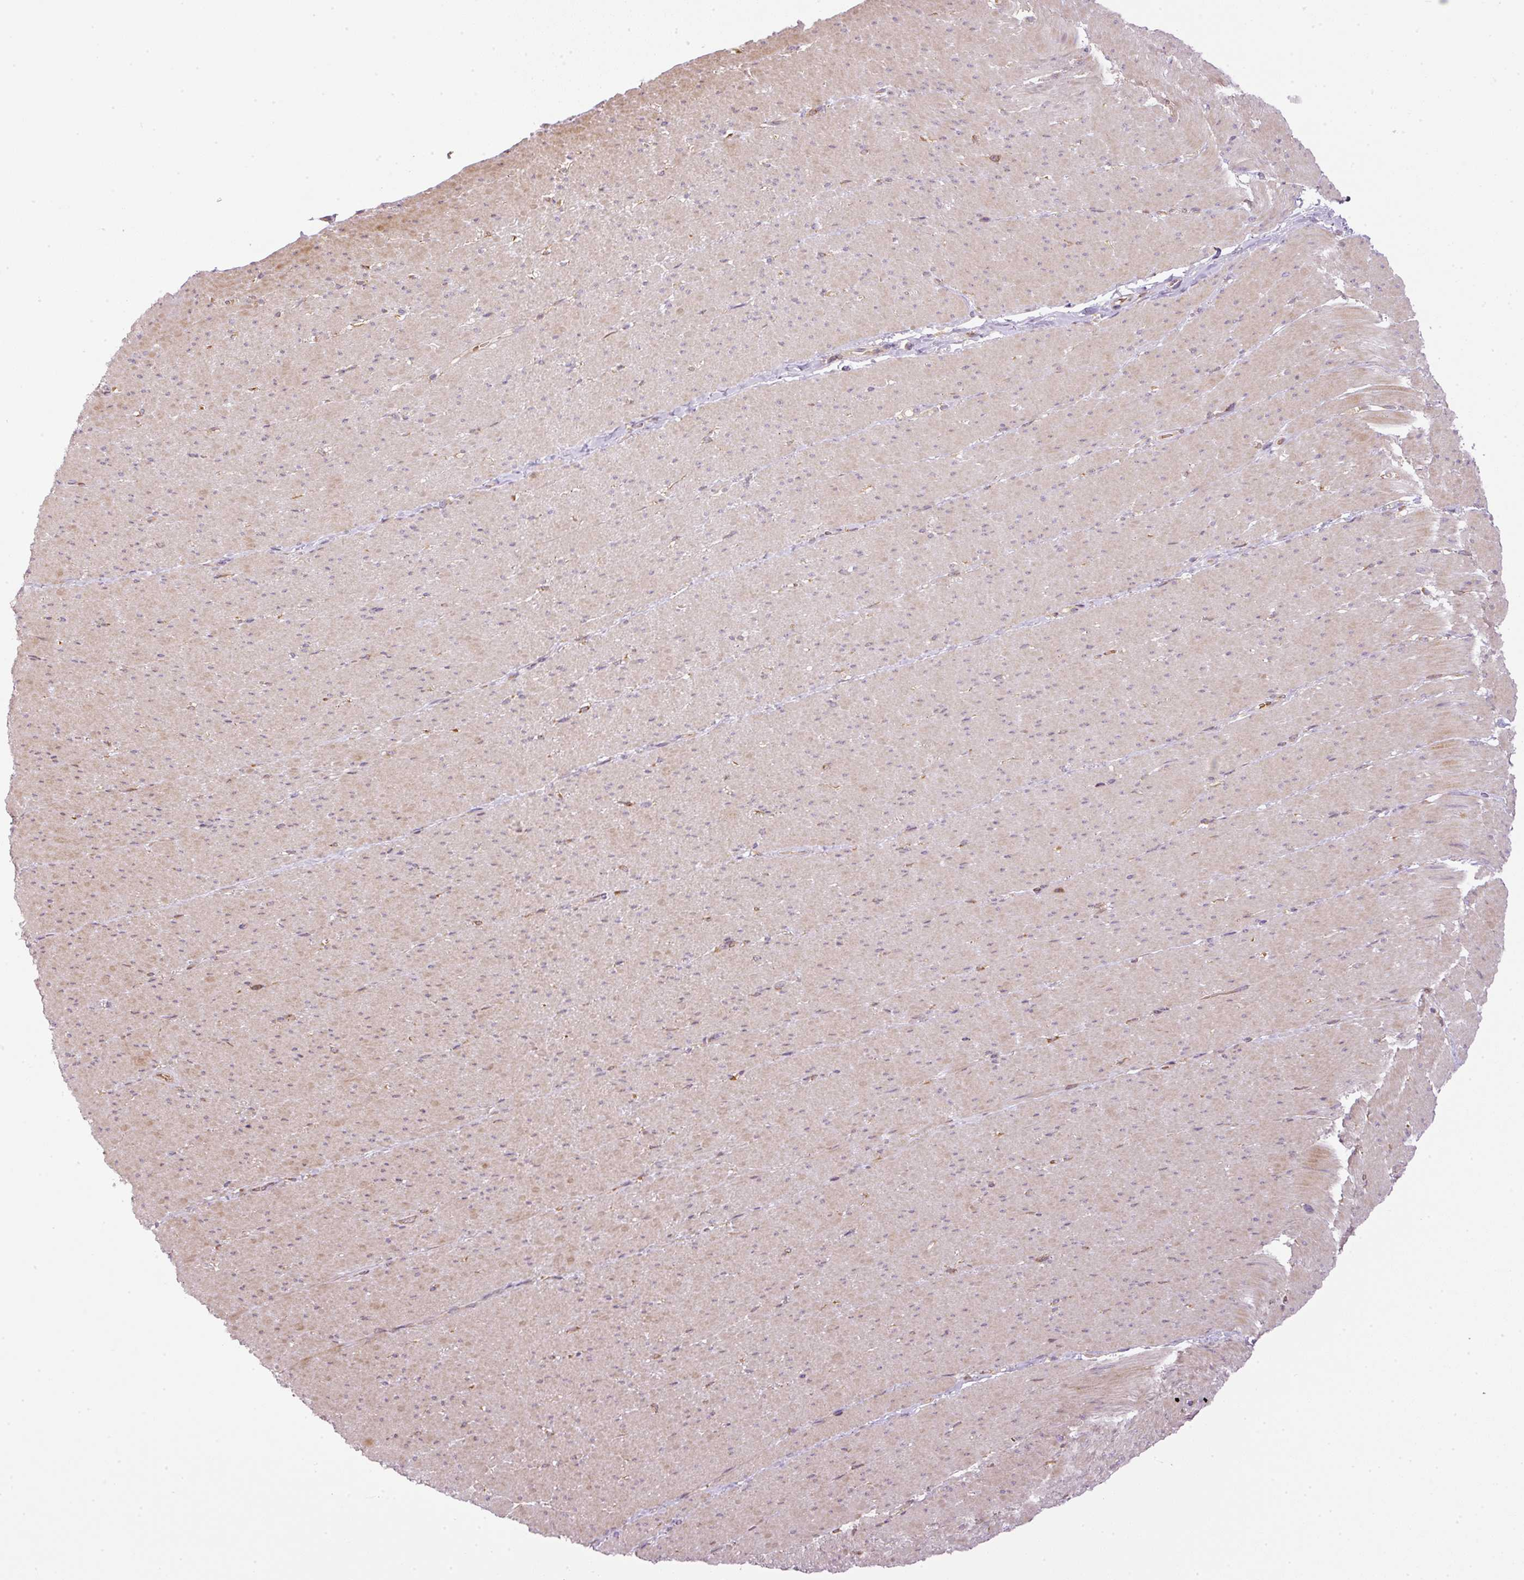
{"staining": {"intensity": "weak", "quantity": "<25%", "location": "cytoplasmic/membranous"}, "tissue": "smooth muscle", "cell_type": "Smooth muscle cells", "image_type": "normal", "snomed": [{"axis": "morphology", "description": "Normal tissue, NOS"}, {"axis": "topography", "description": "Smooth muscle"}, {"axis": "topography", "description": "Rectum"}], "caption": "Smooth muscle cells show no significant positivity in benign smooth muscle. (IHC, brightfield microscopy, high magnification).", "gene": "TBC1D2B", "patient": {"sex": "male", "age": 53}}